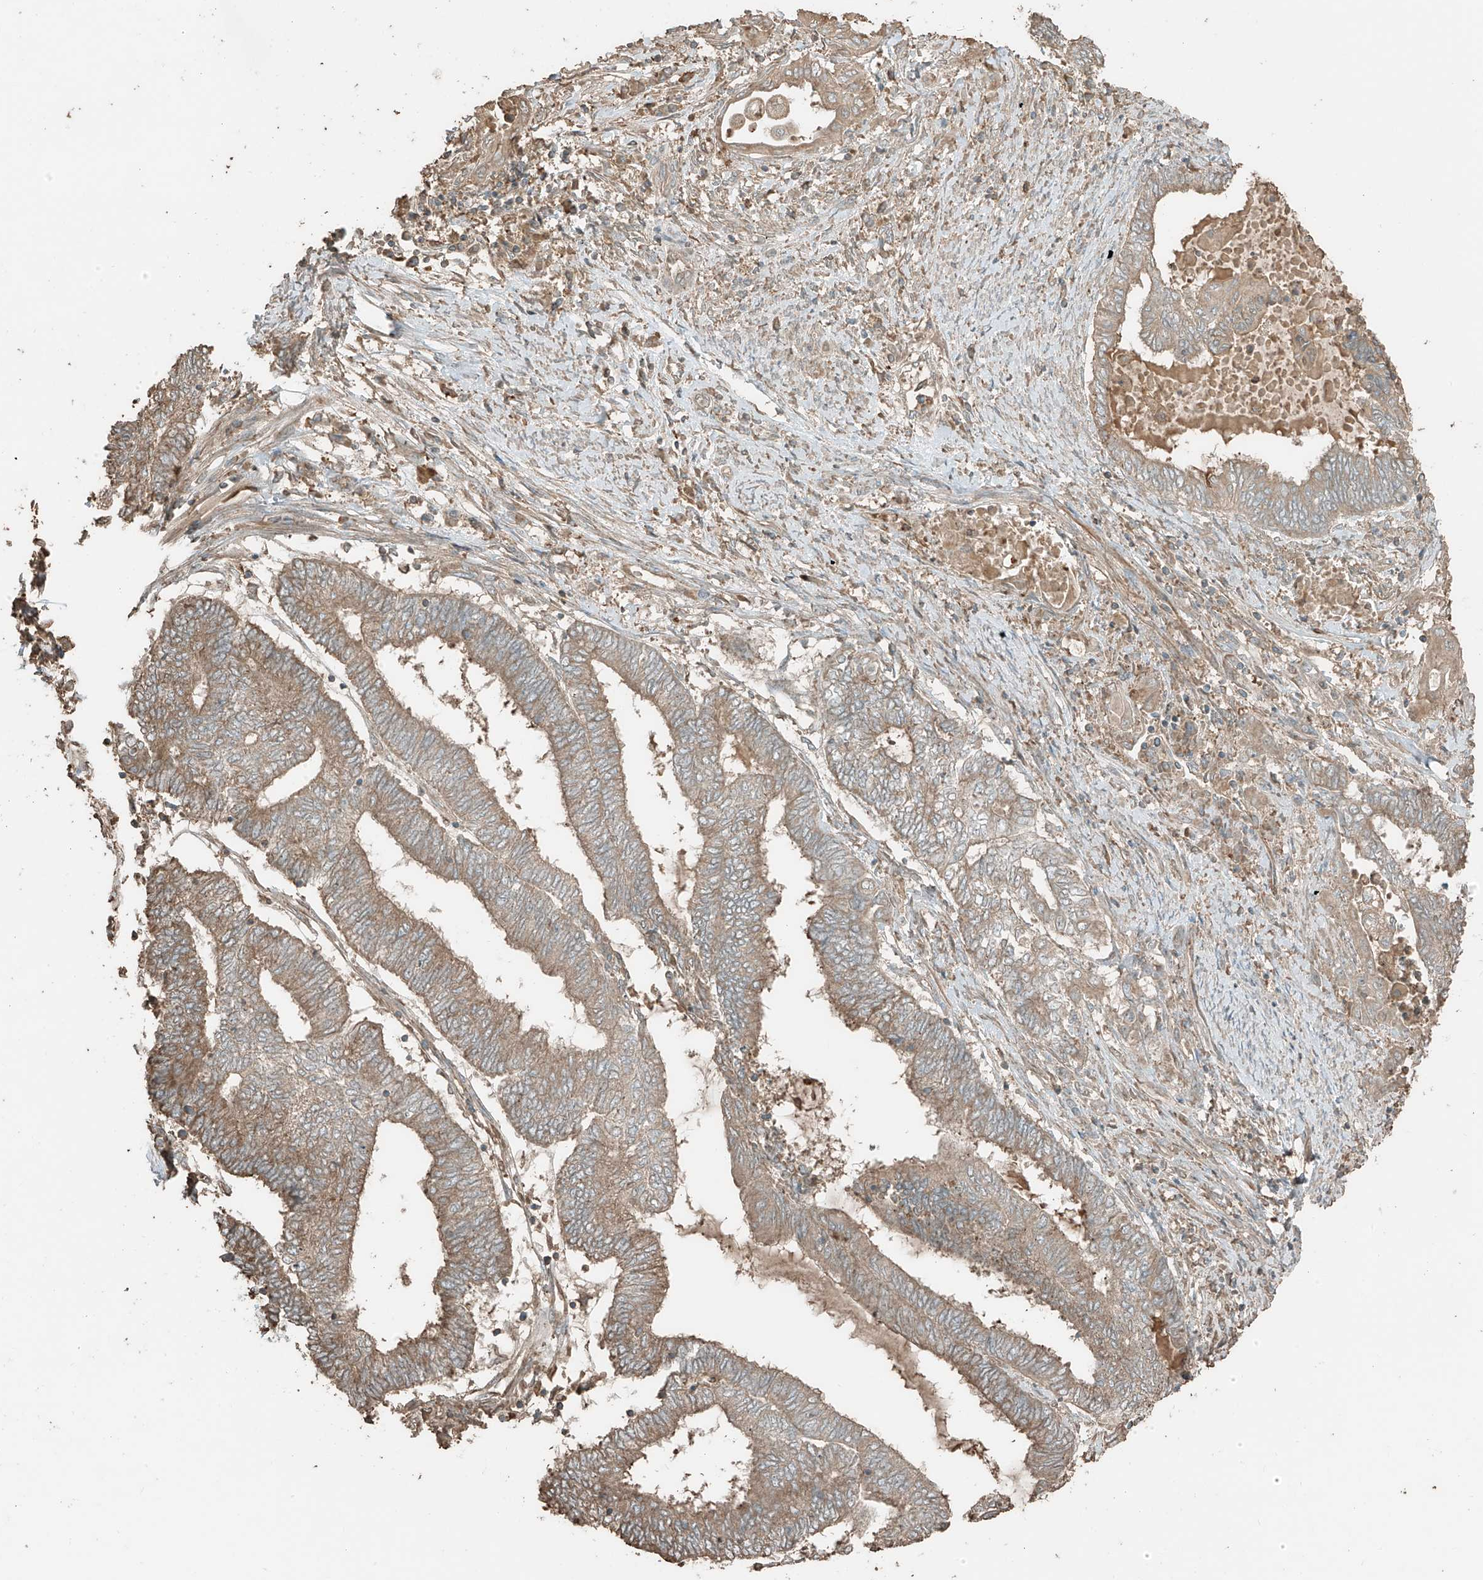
{"staining": {"intensity": "moderate", "quantity": ">75%", "location": "cytoplasmic/membranous"}, "tissue": "endometrial cancer", "cell_type": "Tumor cells", "image_type": "cancer", "snomed": [{"axis": "morphology", "description": "Adenocarcinoma, NOS"}, {"axis": "topography", "description": "Uterus"}, {"axis": "topography", "description": "Endometrium"}], "caption": "A brown stain shows moderate cytoplasmic/membranous positivity of a protein in human endometrial cancer (adenocarcinoma) tumor cells. (brown staining indicates protein expression, while blue staining denotes nuclei).", "gene": "RFTN2", "patient": {"sex": "female", "age": 70}}